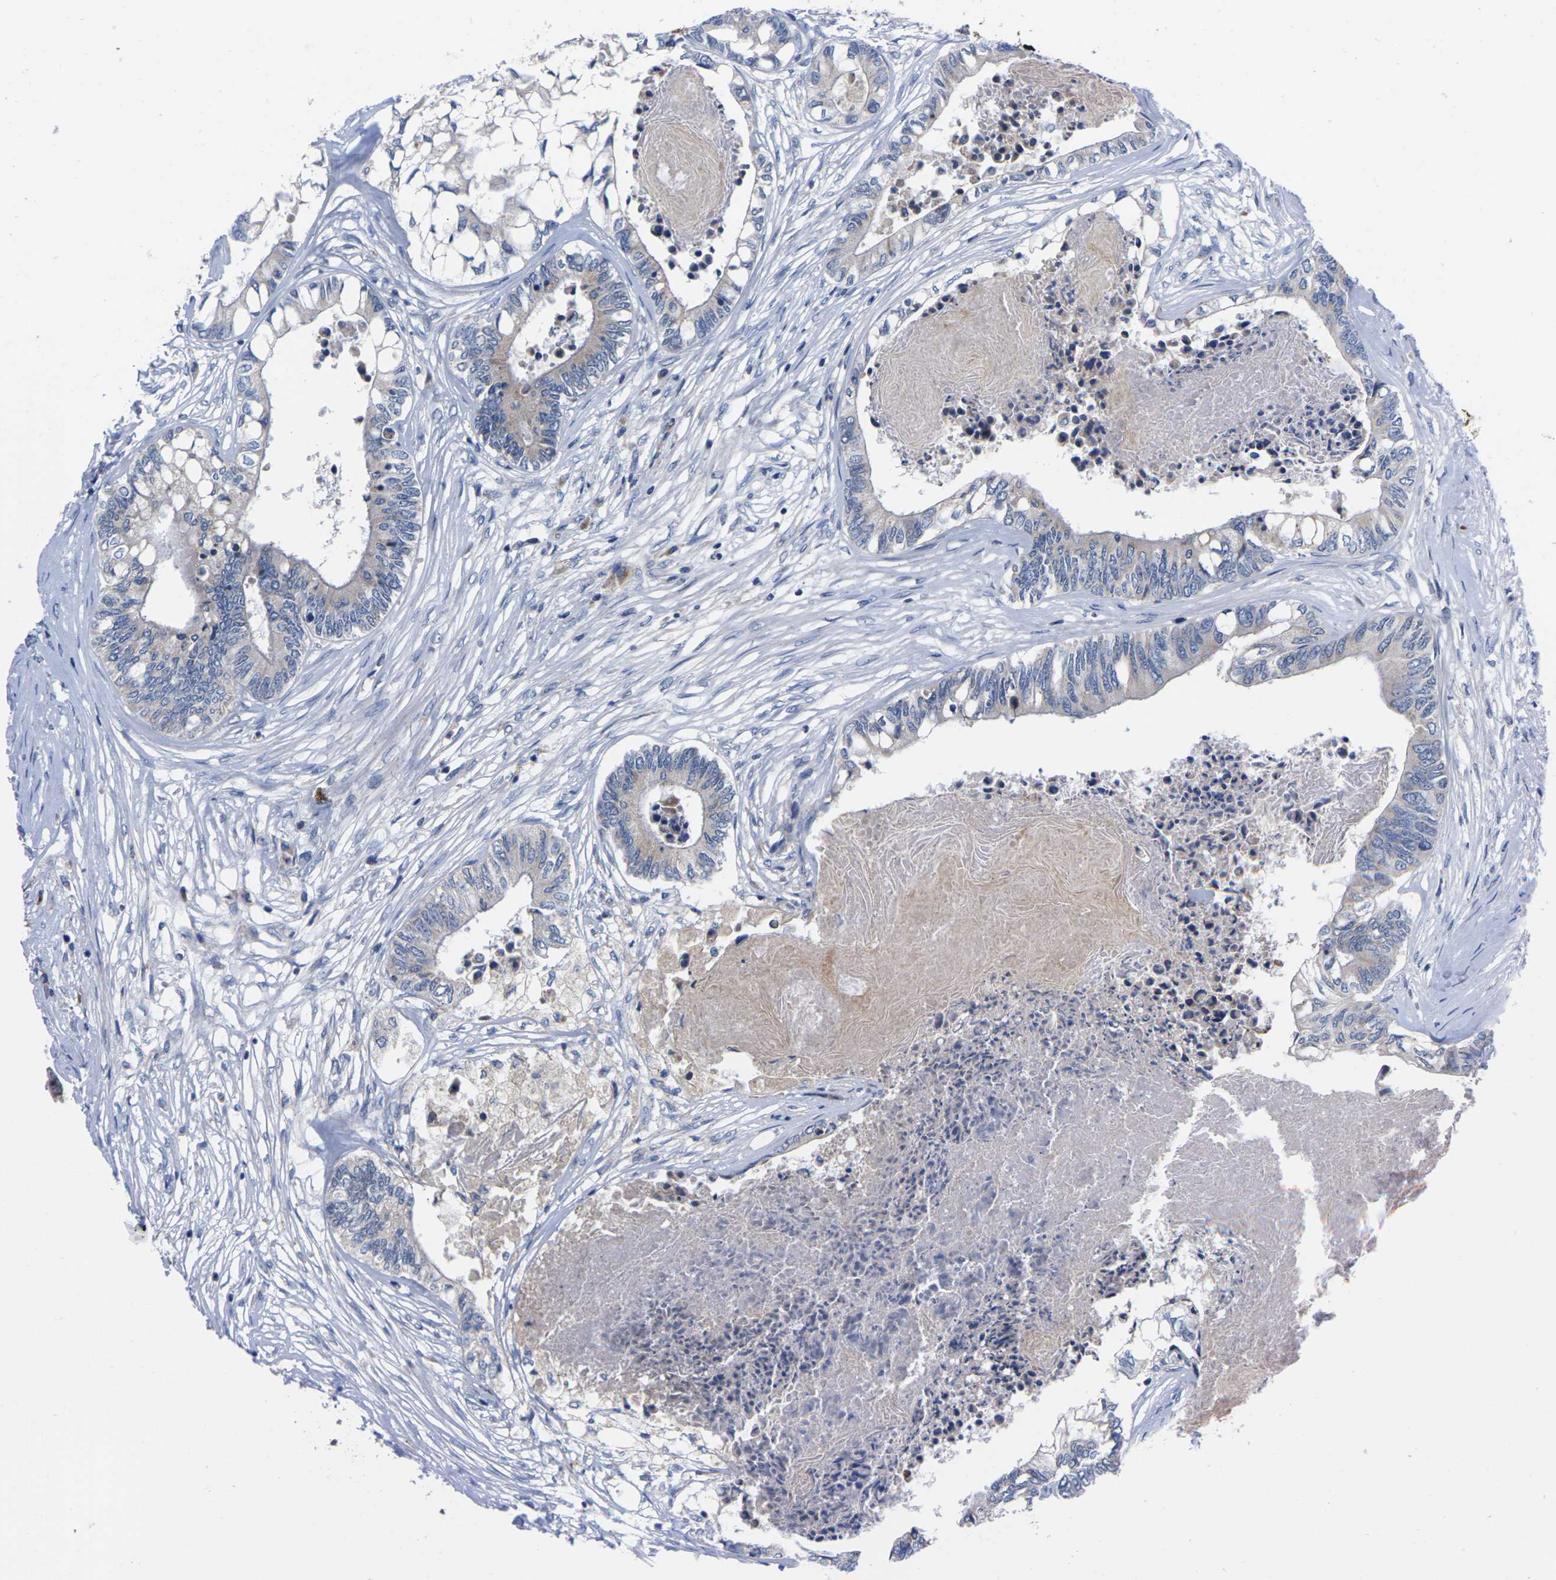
{"staining": {"intensity": "weak", "quantity": "<25%", "location": "cytoplasmic/membranous"}, "tissue": "colorectal cancer", "cell_type": "Tumor cells", "image_type": "cancer", "snomed": [{"axis": "morphology", "description": "Adenocarcinoma, NOS"}, {"axis": "topography", "description": "Rectum"}], "caption": "Immunohistochemistry (IHC) image of human colorectal cancer stained for a protein (brown), which demonstrates no positivity in tumor cells.", "gene": "FAM210A", "patient": {"sex": "male", "age": 63}}